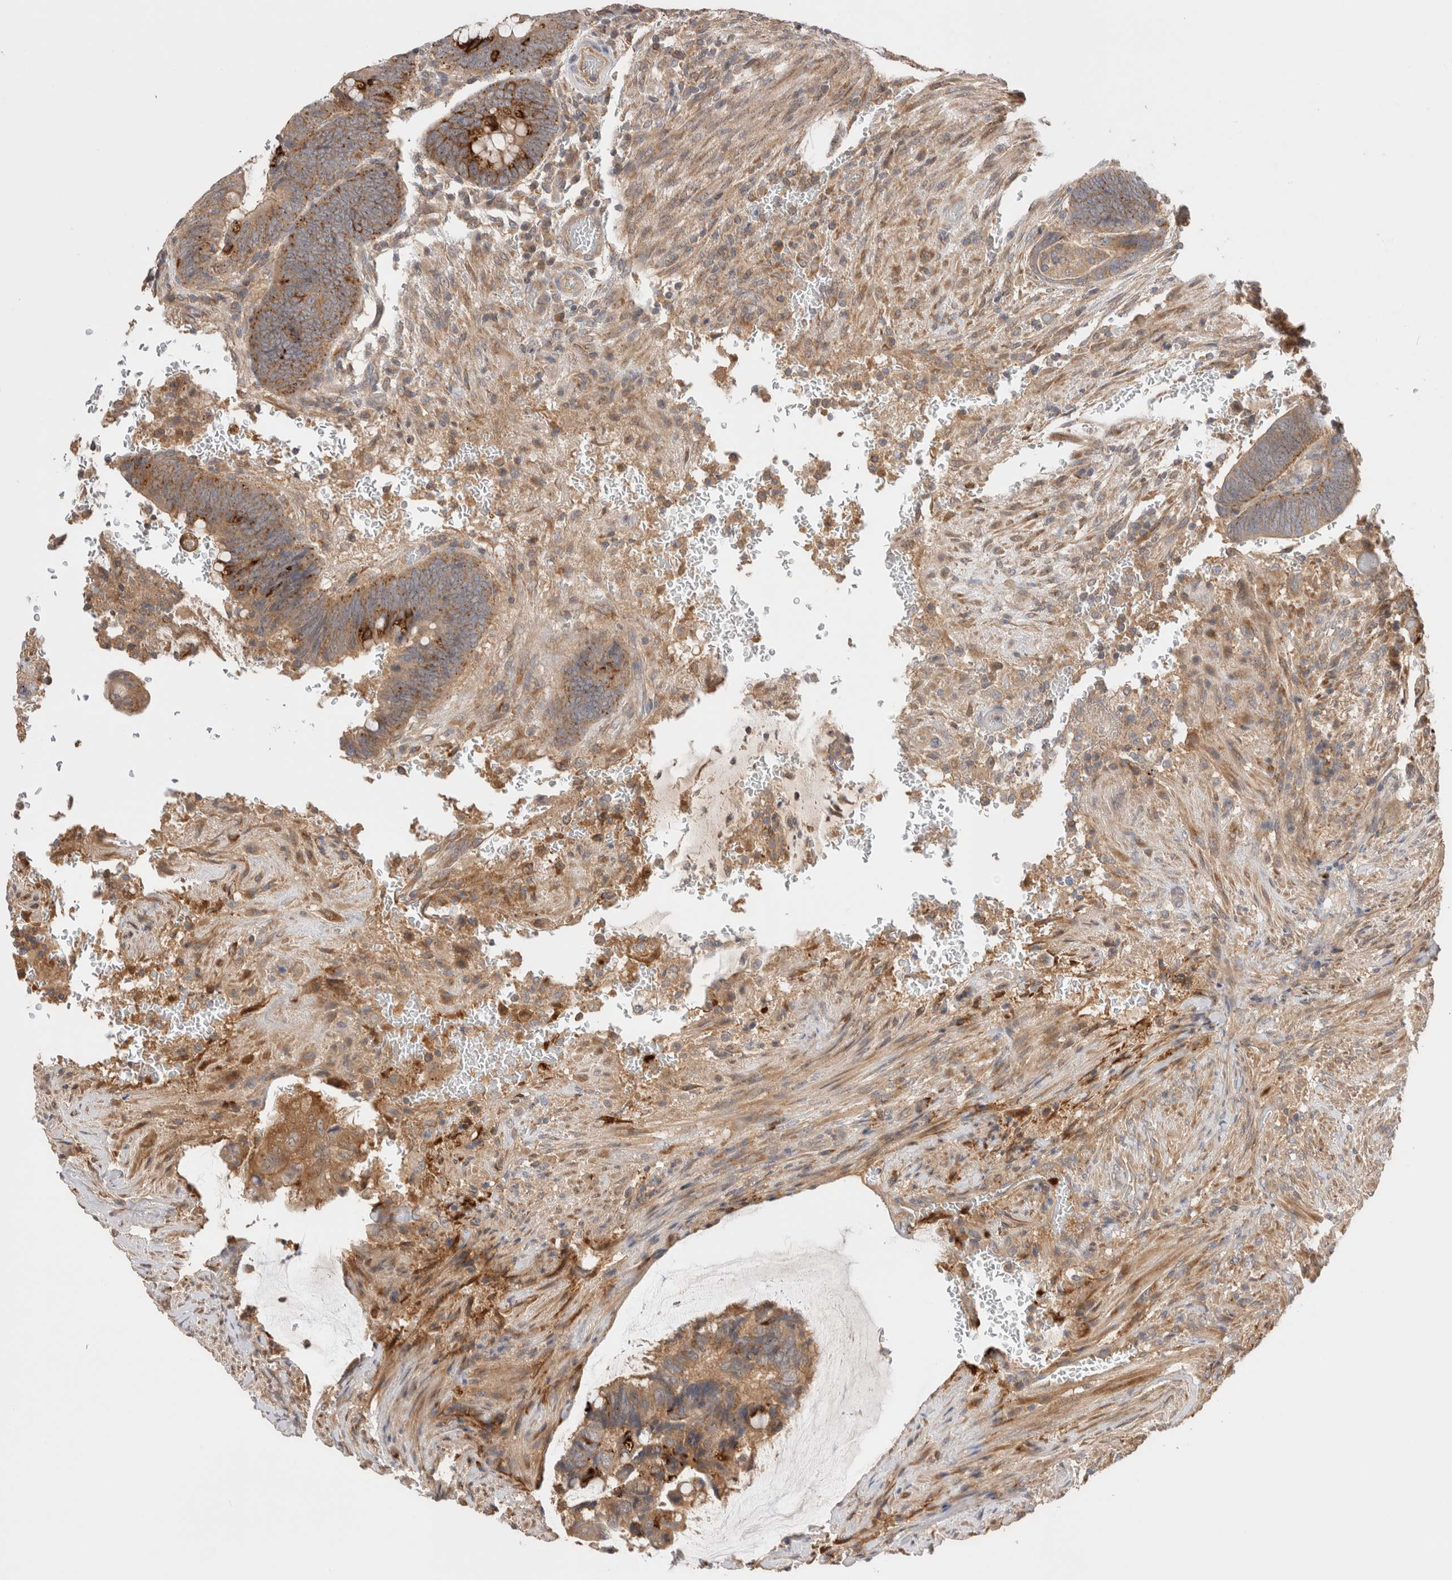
{"staining": {"intensity": "moderate", "quantity": "25%-75%", "location": "cytoplasmic/membranous"}, "tissue": "colorectal cancer", "cell_type": "Tumor cells", "image_type": "cancer", "snomed": [{"axis": "morphology", "description": "Normal tissue, NOS"}, {"axis": "morphology", "description": "Adenocarcinoma, NOS"}, {"axis": "topography", "description": "Rectum"}], "caption": "The immunohistochemical stain labels moderate cytoplasmic/membranous expression in tumor cells of adenocarcinoma (colorectal) tissue. The staining was performed using DAB (3,3'-diaminobenzidine), with brown indicating positive protein expression. Nuclei are stained blue with hematoxylin.", "gene": "VPS28", "patient": {"sex": "male", "age": 92}}